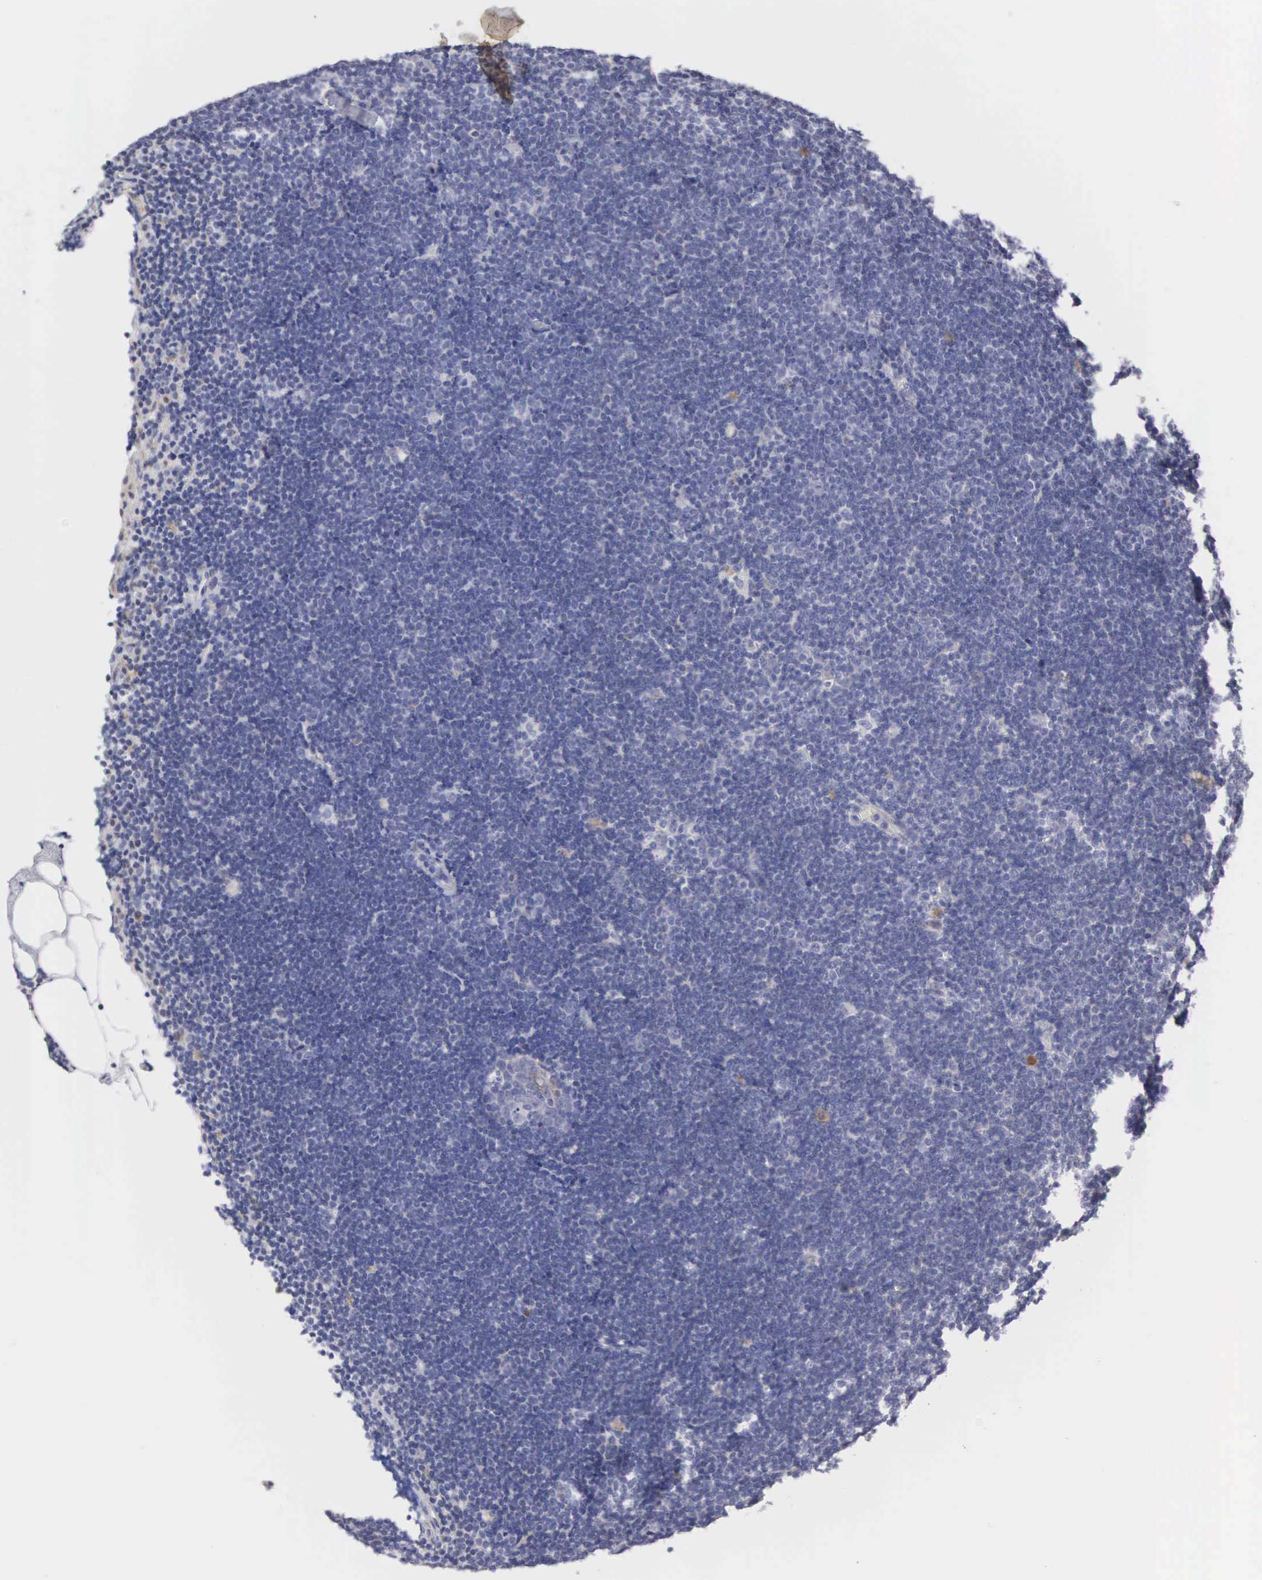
{"staining": {"intensity": "negative", "quantity": "none", "location": "none"}, "tissue": "lymphoma", "cell_type": "Tumor cells", "image_type": "cancer", "snomed": [{"axis": "morphology", "description": "Malignant lymphoma, non-Hodgkin's type, Low grade"}, {"axis": "topography", "description": "Lymph node"}], "caption": "Immunohistochemistry (IHC) of malignant lymphoma, non-Hodgkin's type (low-grade) reveals no positivity in tumor cells.", "gene": "ELFN2", "patient": {"sex": "female", "age": 51}}